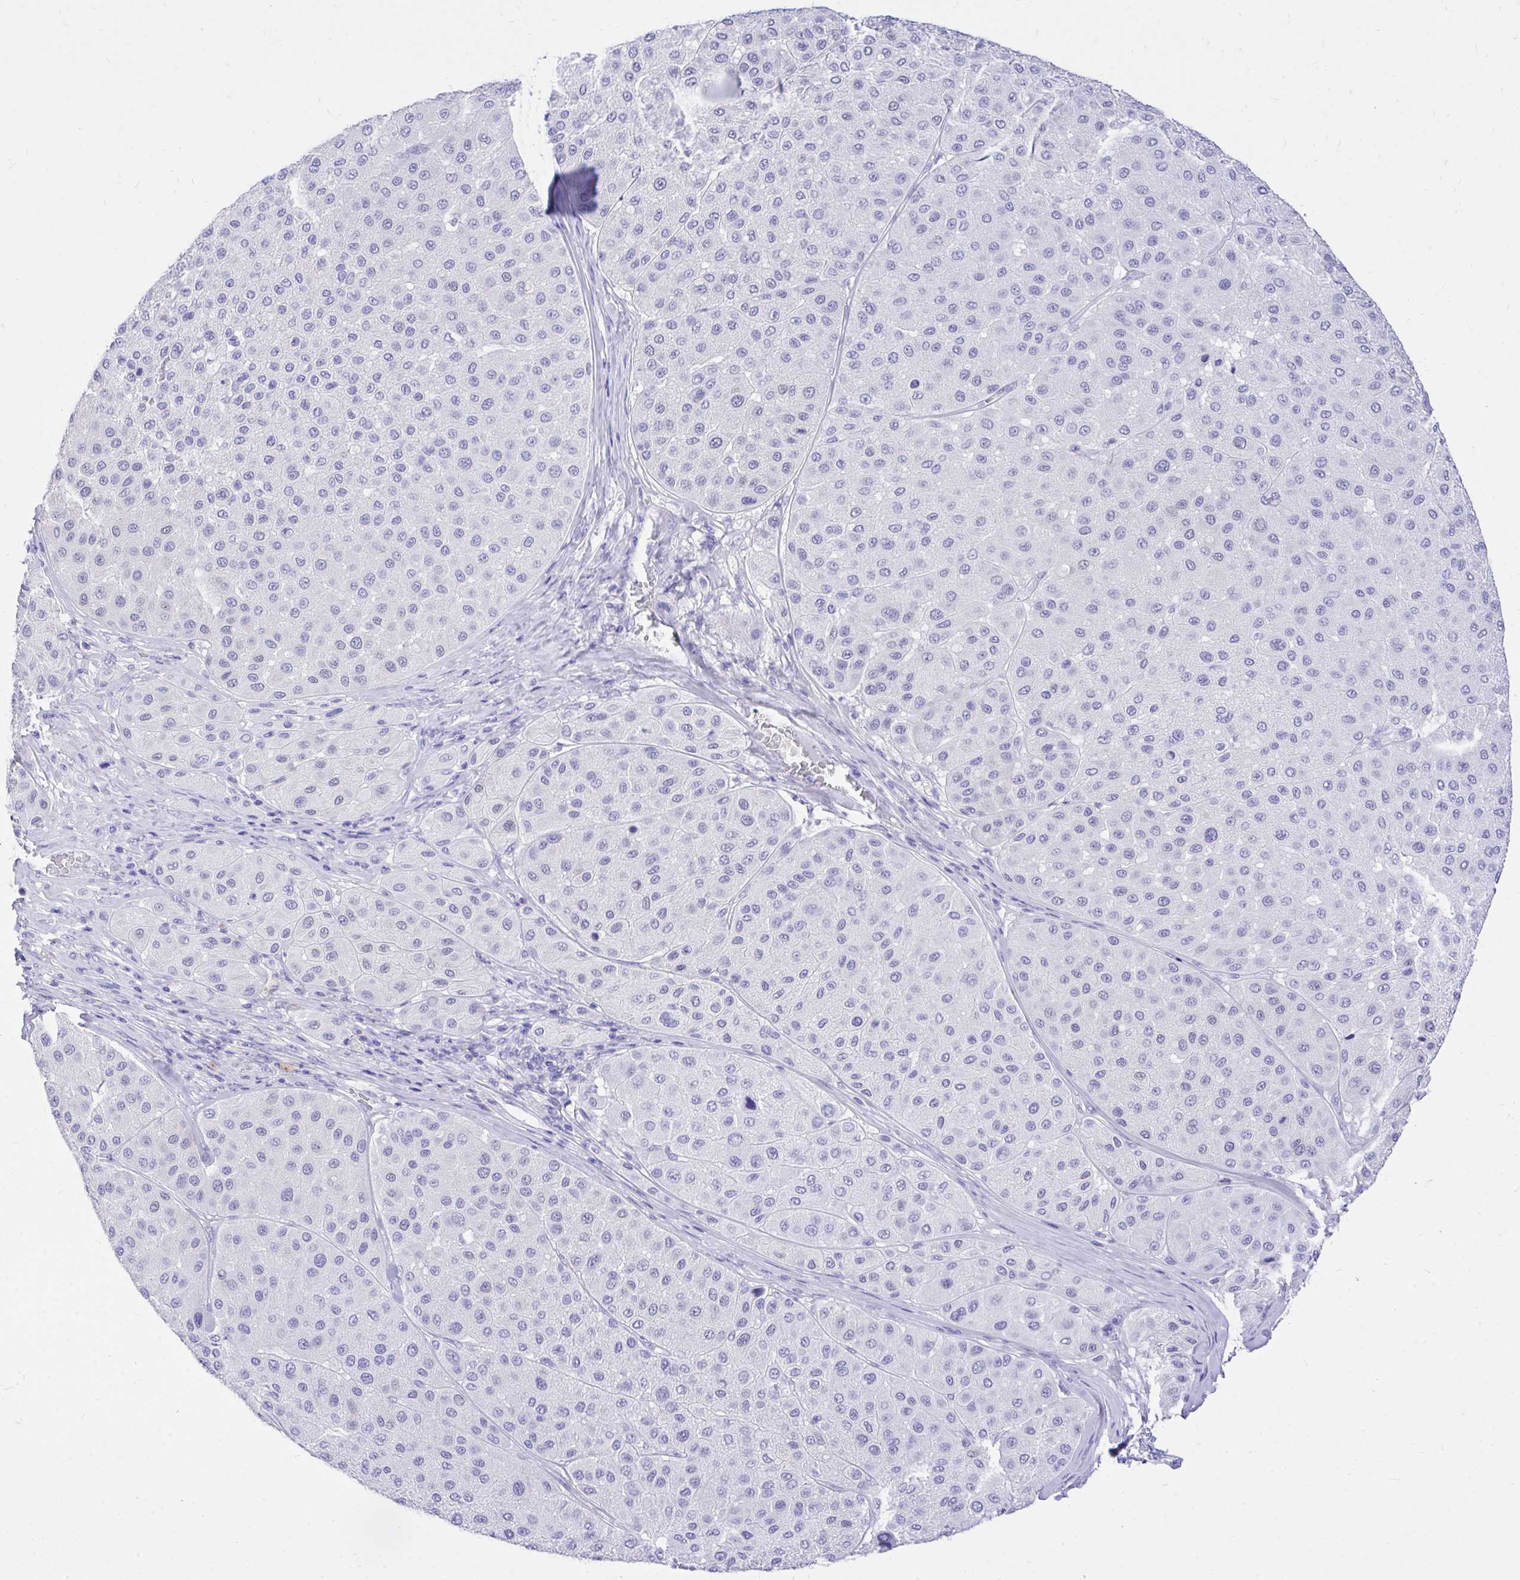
{"staining": {"intensity": "negative", "quantity": "none", "location": "none"}, "tissue": "melanoma", "cell_type": "Tumor cells", "image_type": "cancer", "snomed": [{"axis": "morphology", "description": "Malignant melanoma, Metastatic site"}, {"axis": "topography", "description": "Smooth muscle"}], "caption": "Melanoma was stained to show a protein in brown. There is no significant expression in tumor cells.", "gene": "MON1A", "patient": {"sex": "male", "age": 41}}